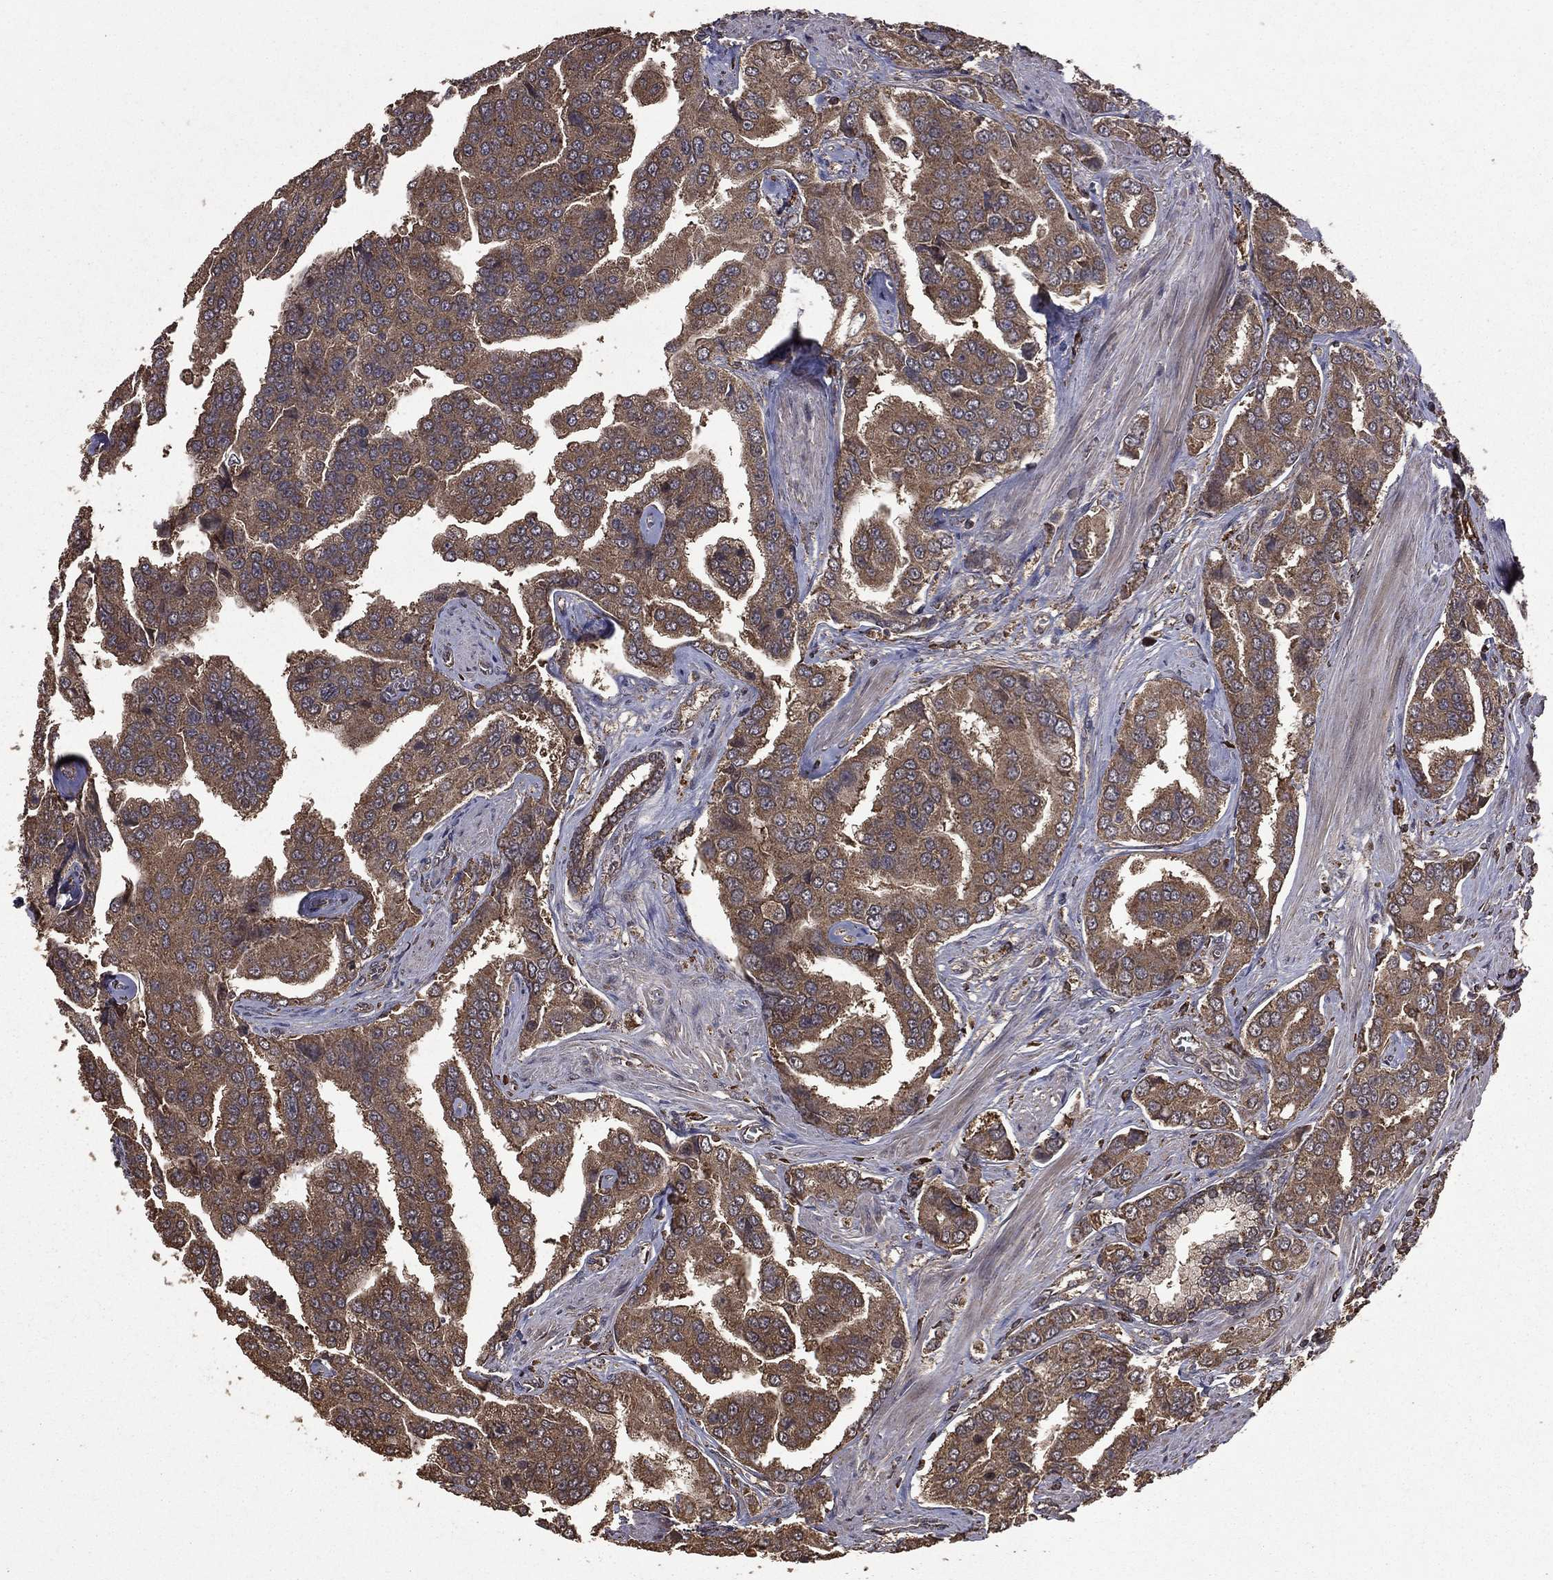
{"staining": {"intensity": "weak", "quantity": ">75%", "location": "cytoplasmic/membranous"}, "tissue": "prostate cancer", "cell_type": "Tumor cells", "image_type": "cancer", "snomed": [{"axis": "morphology", "description": "Adenocarcinoma, NOS"}, {"axis": "topography", "description": "Prostate and seminal vesicle, NOS"}, {"axis": "topography", "description": "Prostate"}], "caption": "Immunohistochemical staining of adenocarcinoma (prostate) displays low levels of weak cytoplasmic/membranous protein positivity in approximately >75% of tumor cells.", "gene": "BIRC6", "patient": {"sex": "male", "age": 69}}